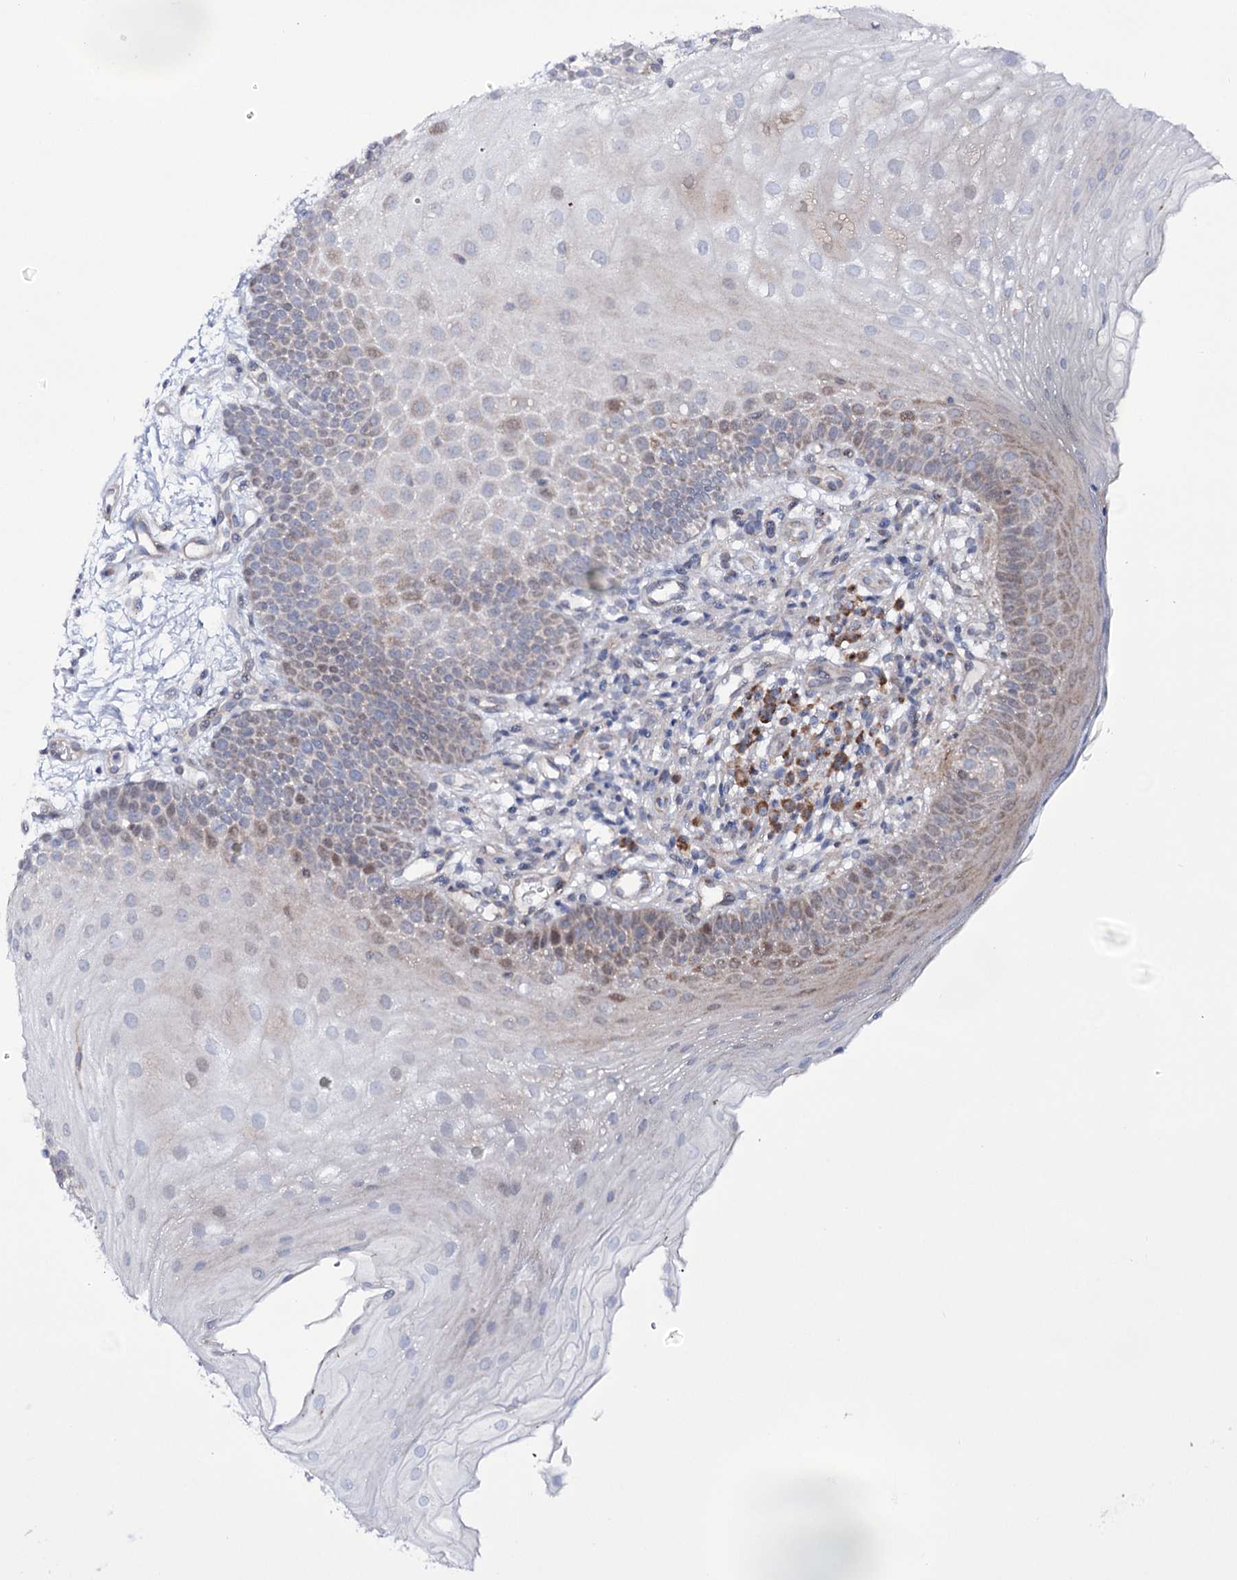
{"staining": {"intensity": "weak", "quantity": "<25%", "location": "cytoplasmic/membranous,nuclear"}, "tissue": "oral mucosa", "cell_type": "Squamous epithelial cells", "image_type": "normal", "snomed": [{"axis": "morphology", "description": "Normal tissue, NOS"}, {"axis": "topography", "description": "Oral tissue"}], "caption": "IHC of normal human oral mucosa reveals no expression in squamous epithelial cells. (Stains: DAB (3,3'-diaminobenzidine) immunohistochemistry with hematoxylin counter stain, Microscopy: brightfield microscopy at high magnification).", "gene": "METTL5", "patient": {"sex": "male", "age": 68}}